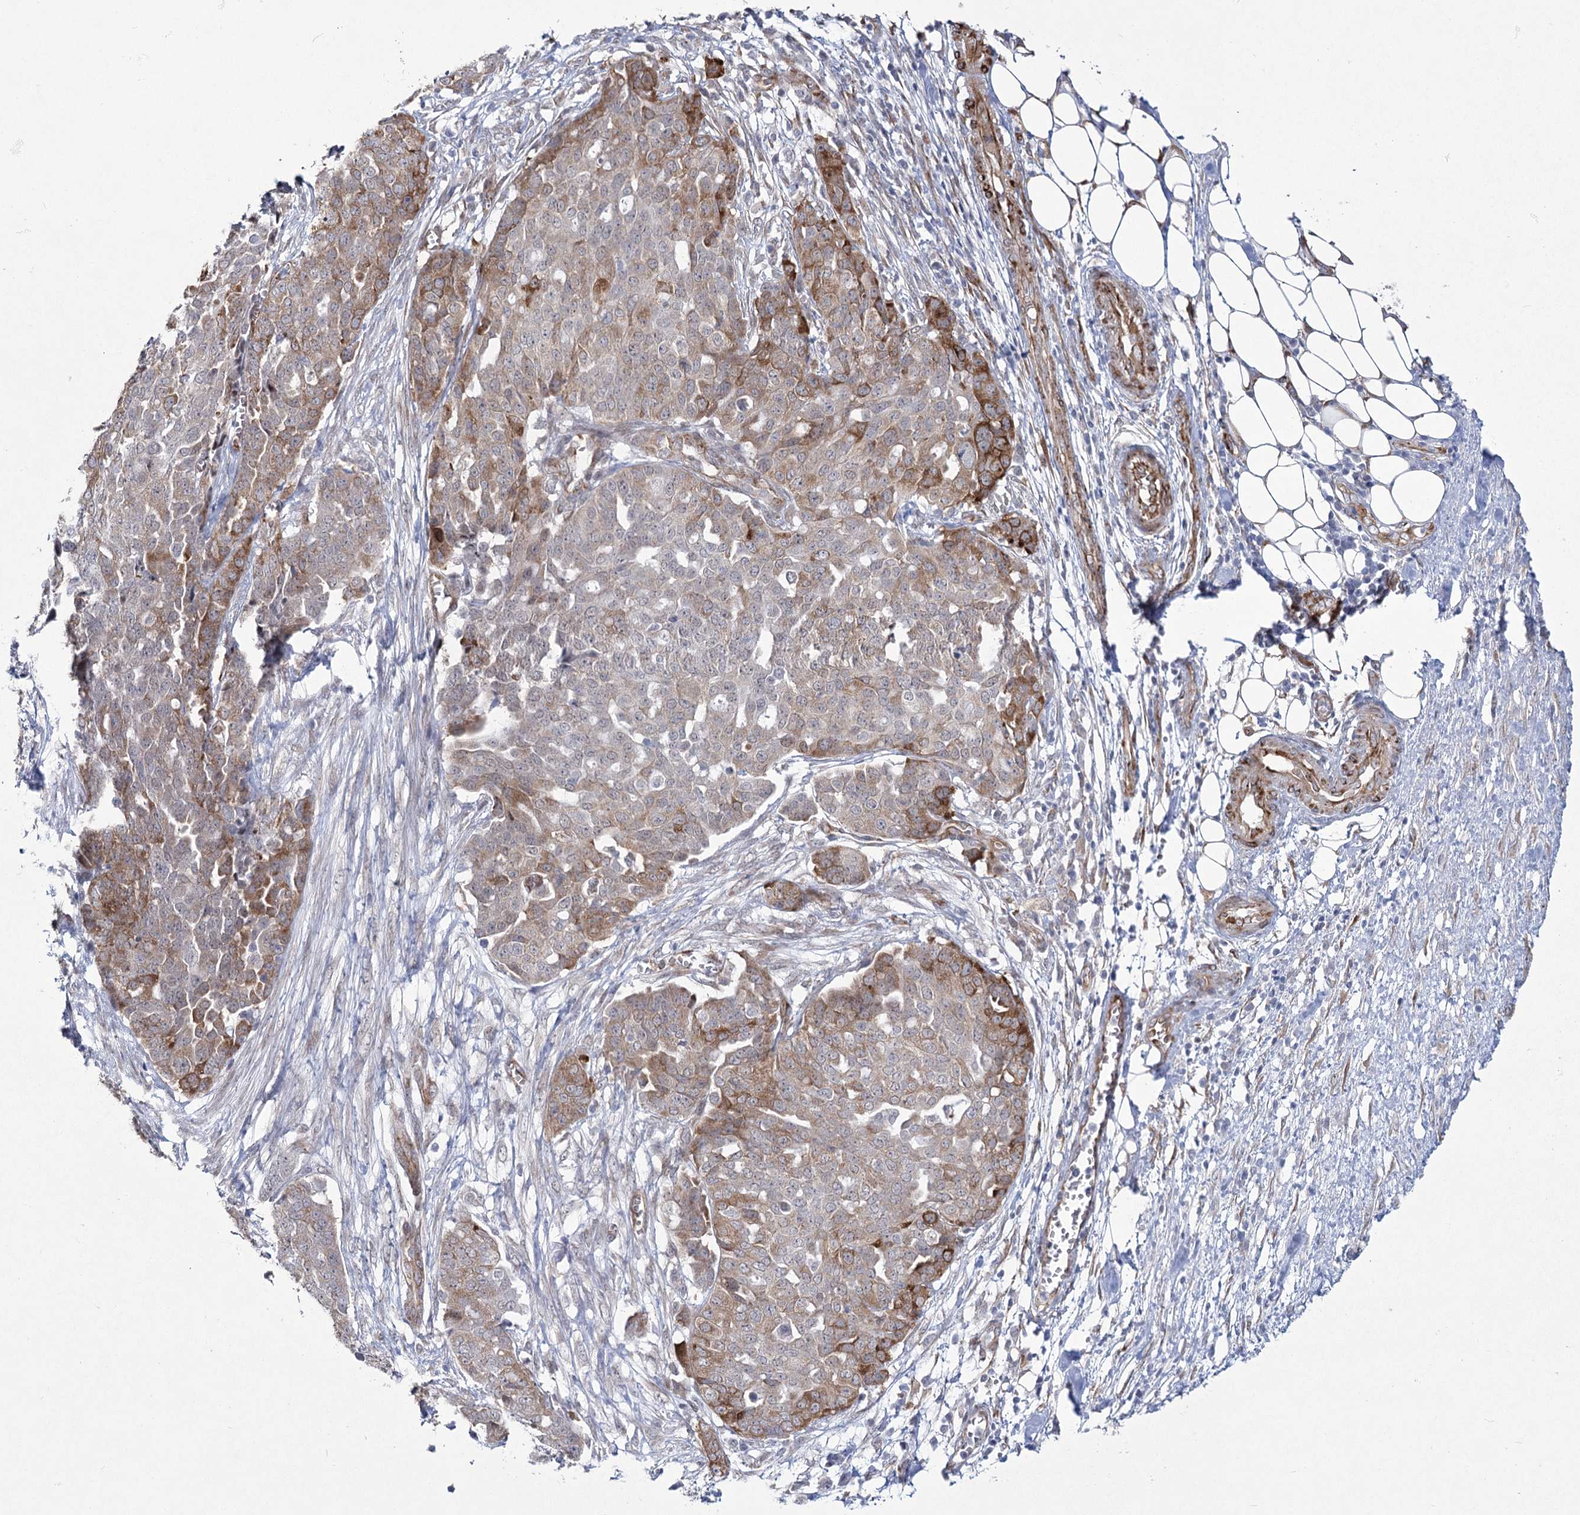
{"staining": {"intensity": "moderate", "quantity": "<25%", "location": "cytoplasmic/membranous"}, "tissue": "ovarian cancer", "cell_type": "Tumor cells", "image_type": "cancer", "snomed": [{"axis": "morphology", "description": "Cystadenocarcinoma, serous, NOS"}, {"axis": "topography", "description": "Soft tissue"}, {"axis": "topography", "description": "Ovary"}], "caption": "Immunohistochemical staining of human ovarian serous cystadenocarcinoma displays low levels of moderate cytoplasmic/membranous protein staining in about <25% of tumor cells.", "gene": "YBX3", "patient": {"sex": "female", "age": 57}}